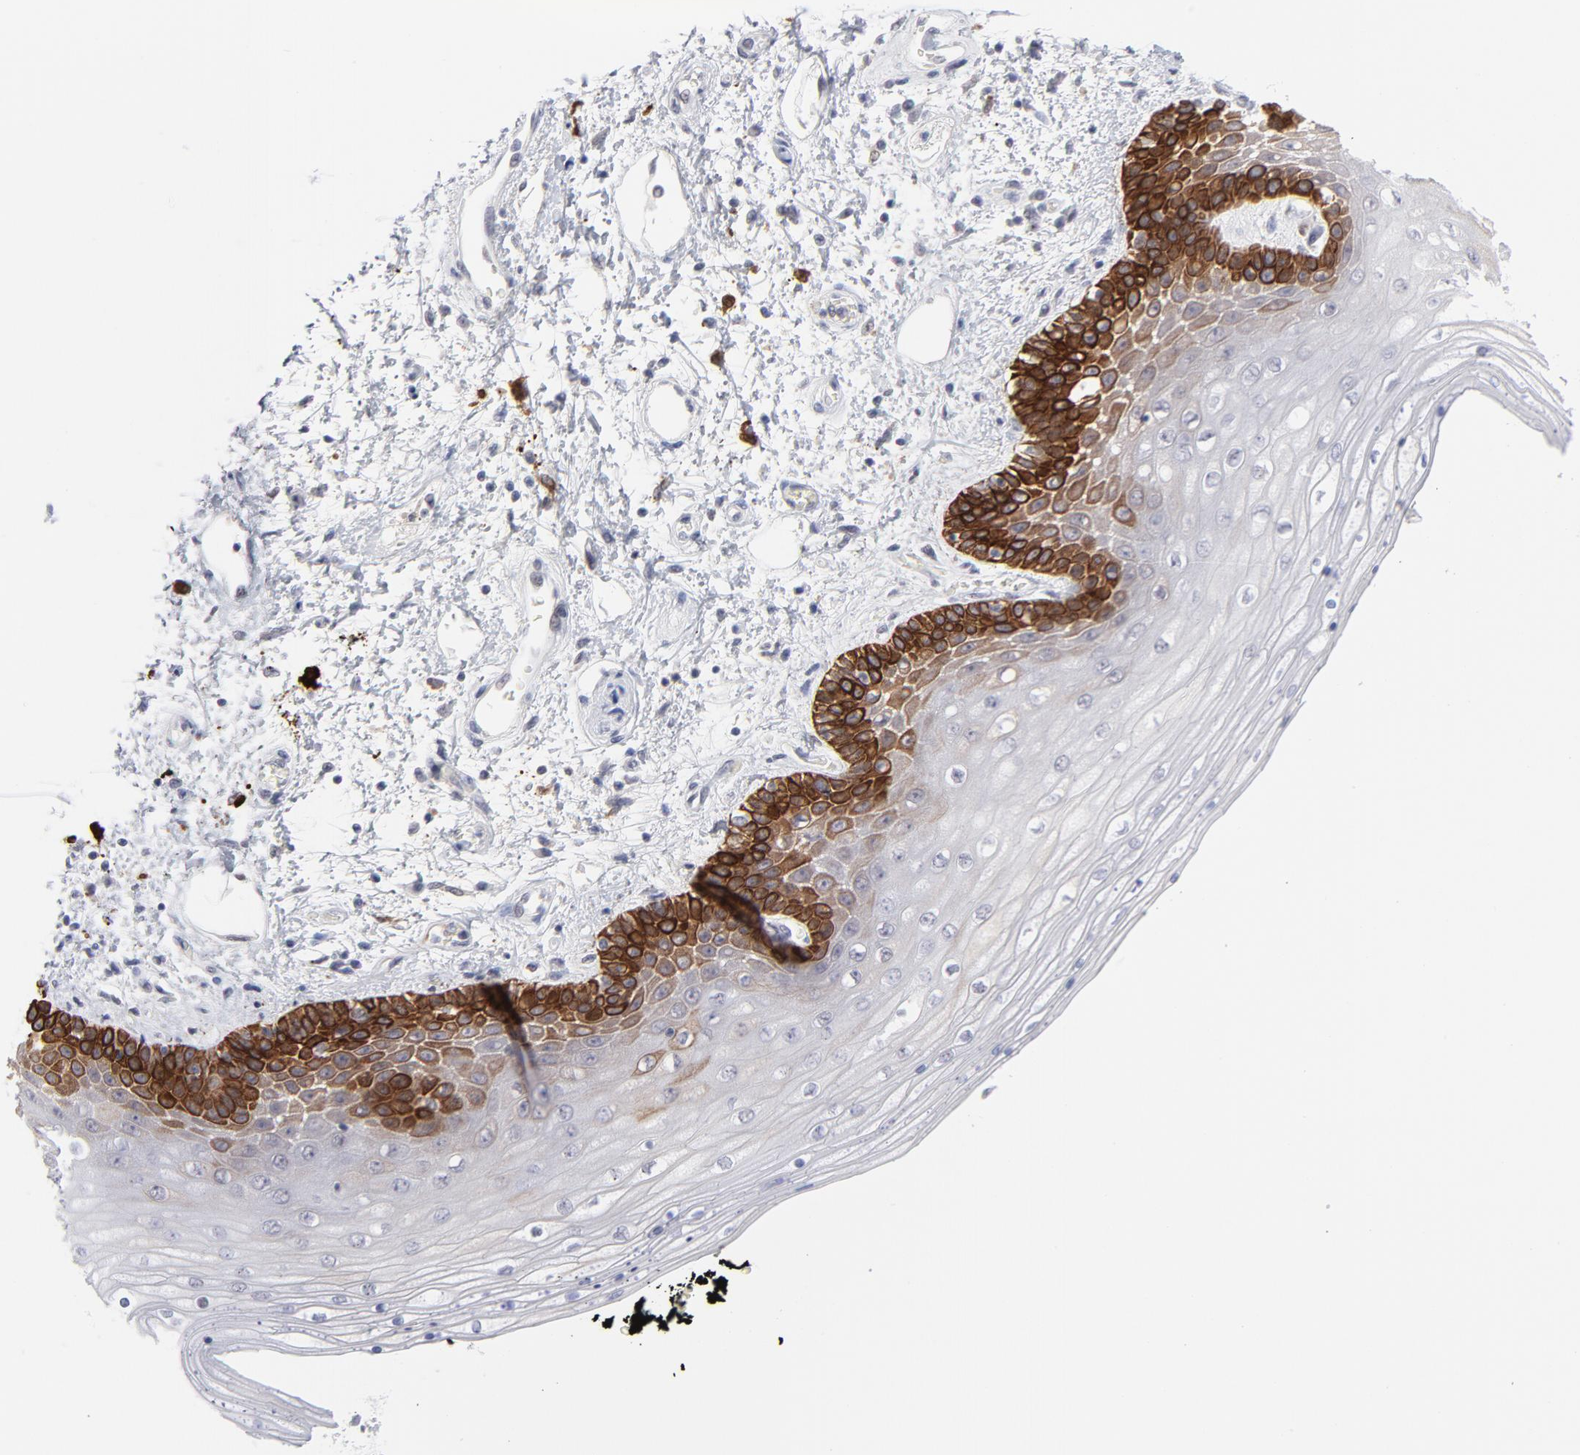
{"staining": {"intensity": "strong", "quantity": "25%-75%", "location": "cytoplasmic/membranous"}, "tissue": "skin", "cell_type": "Epidermal cells", "image_type": "normal", "snomed": [{"axis": "morphology", "description": "Normal tissue, NOS"}, {"axis": "topography", "description": "Anal"}], "caption": "About 25%-75% of epidermal cells in unremarkable skin display strong cytoplasmic/membranous protein expression as visualized by brown immunohistochemical staining.", "gene": "CCR2", "patient": {"sex": "female", "age": 46}}